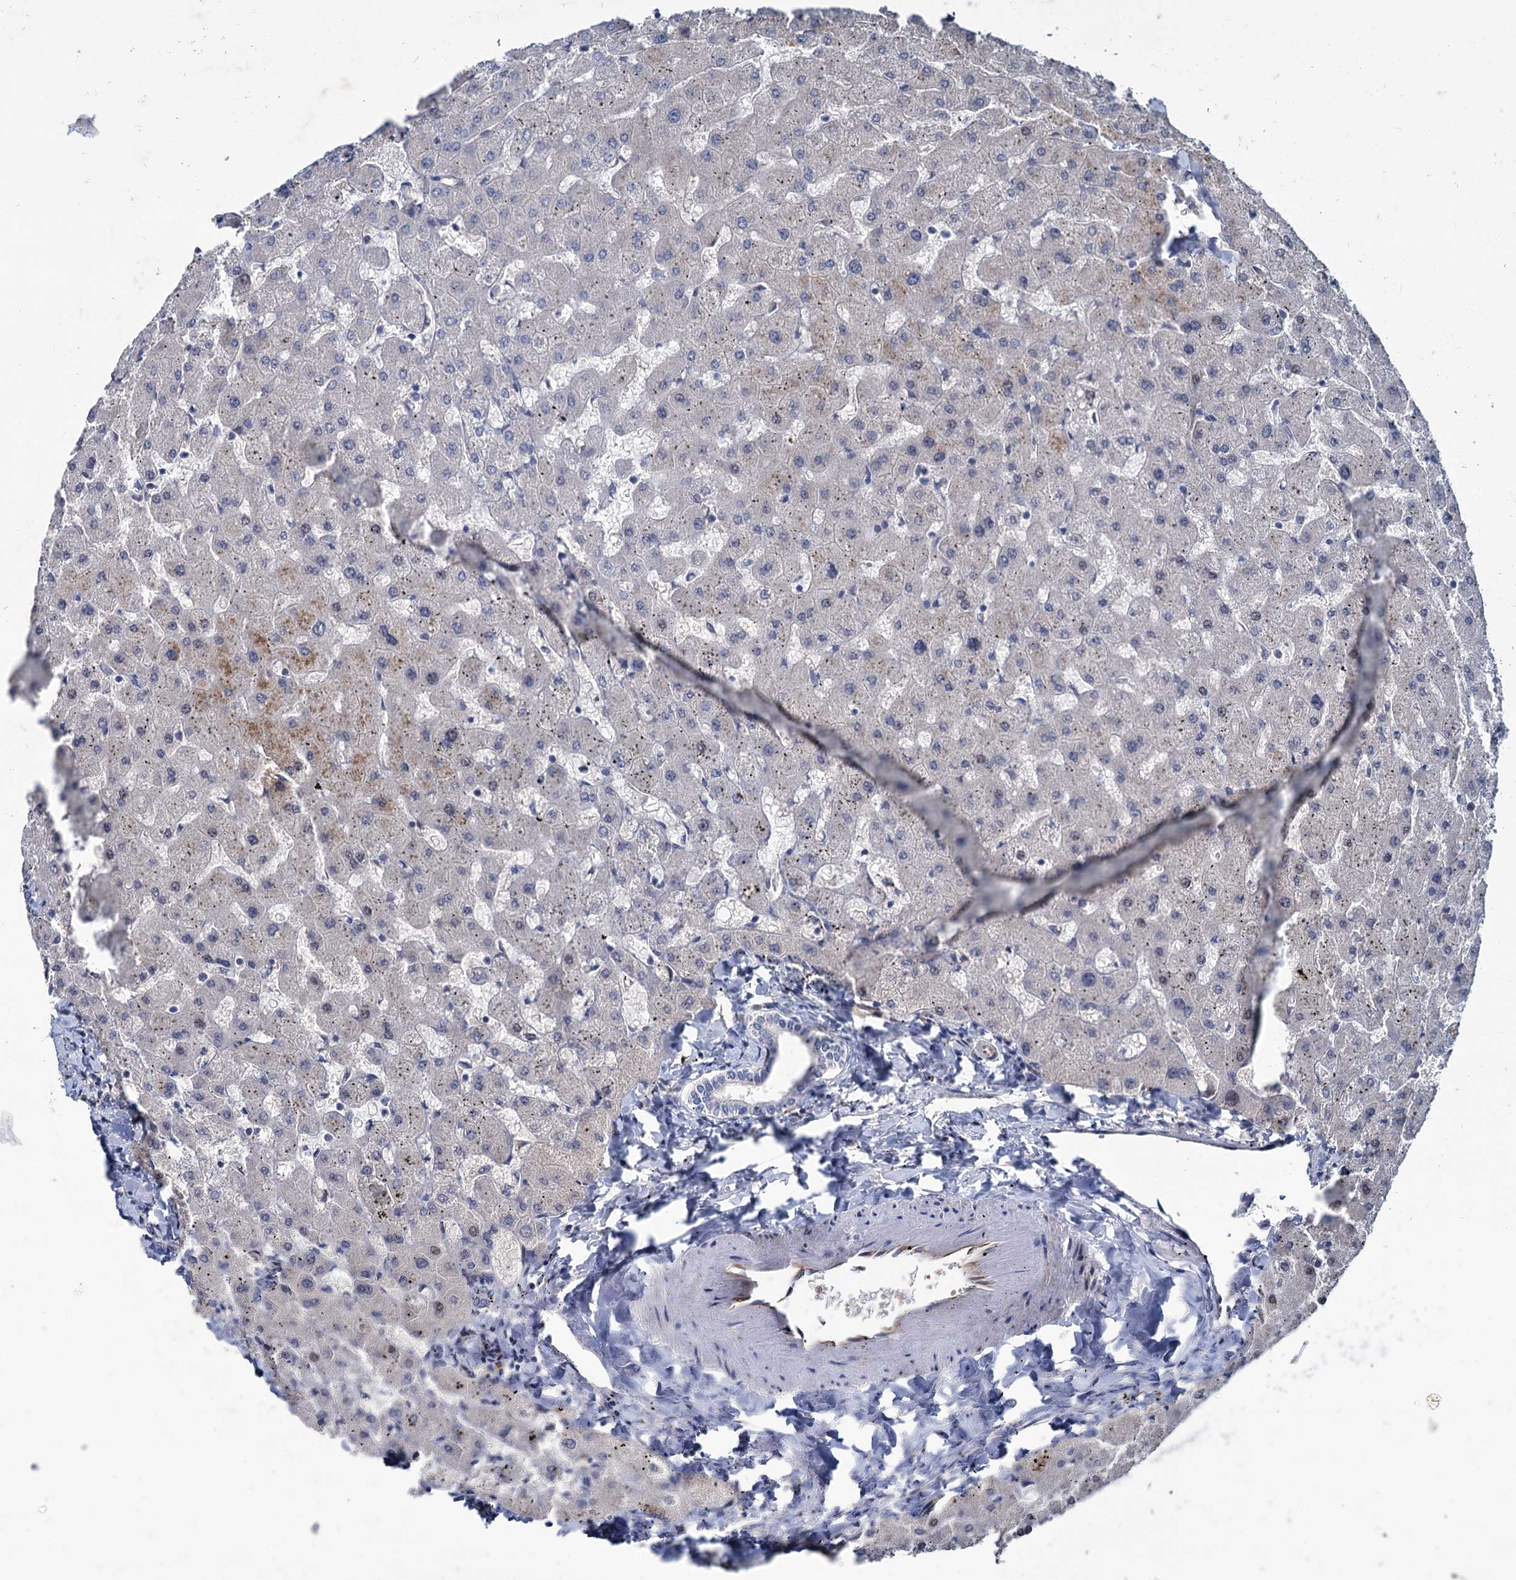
{"staining": {"intensity": "negative", "quantity": "none", "location": "none"}, "tissue": "liver", "cell_type": "Cholangiocytes", "image_type": "normal", "snomed": [{"axis": "morphology", "description": "Normal tissue, NOS"}, {"axis": "topography", "description": "Liver"}], "caption": "High power microscopy micrograph of an immunohistochemistry (IHC) photomicrograph of normal liver, revealing no significant staining in cholangiocytes.", "gene": "PKN2", "patient": {"sex": "female", "age": 63}}